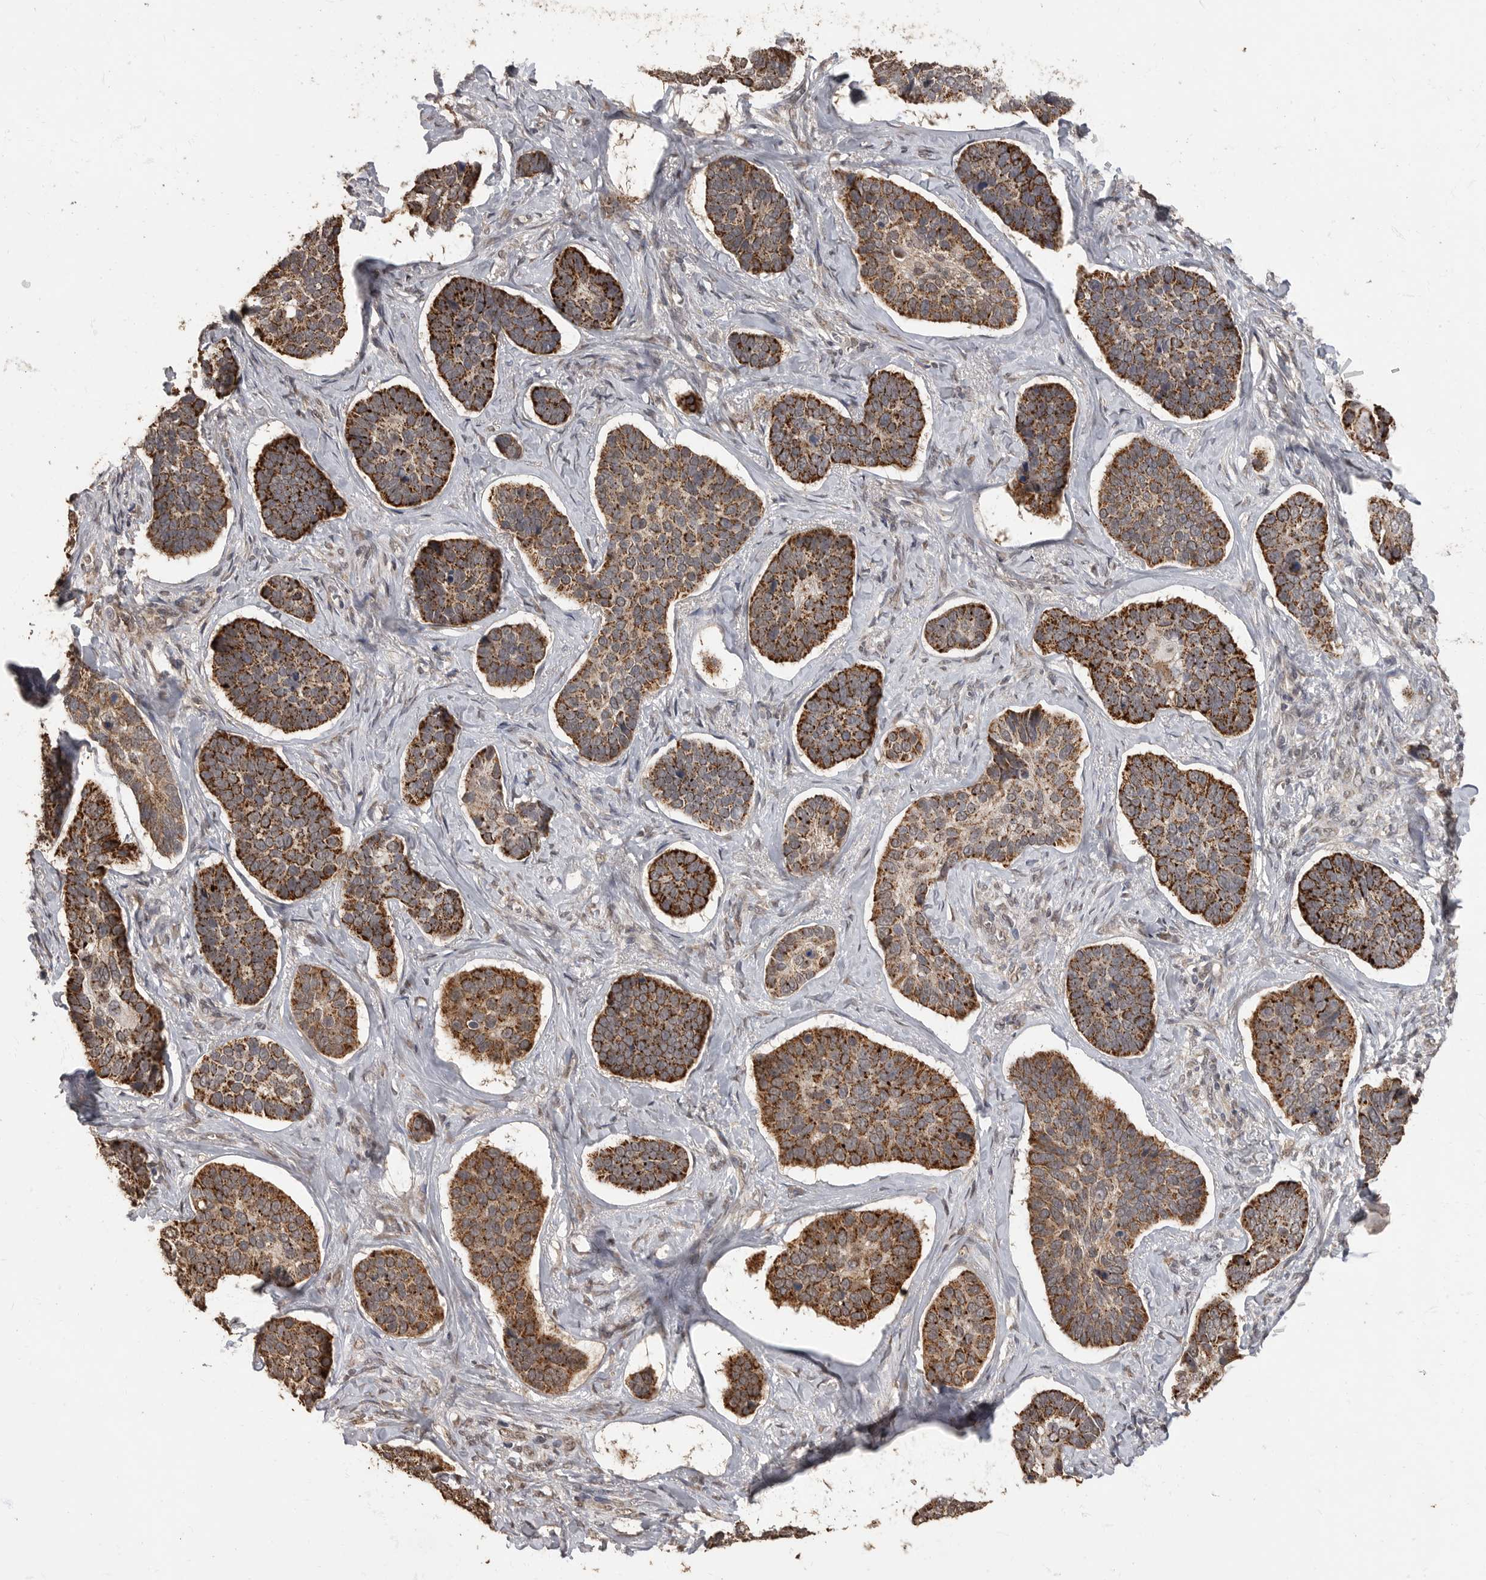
{"staining": {"intensity": "strong", "quantity": ">75%", "location": "cytoplasmic/membranous"}, "tissue": "skin cancer", "cell_type": "Tumor cells", "image_type": "cancer", "snomed": [{"axis": "morphology", "description": "Basal cell carcinoma"}, {"axis": "topography", "description": "Skin"}], "caption": "IHC of human basal cell carcinoma (skin) reveals high levels of strong cytoplasmic/membranous positivity in approximately >75% of tumor cells. The staining is performed using DAB brown chromogen to label protein expression. The nuclei are counter-stained blue using hematoxylin.", "gene": "MAFG", "patient": {"sex": "male", "age": 62}}